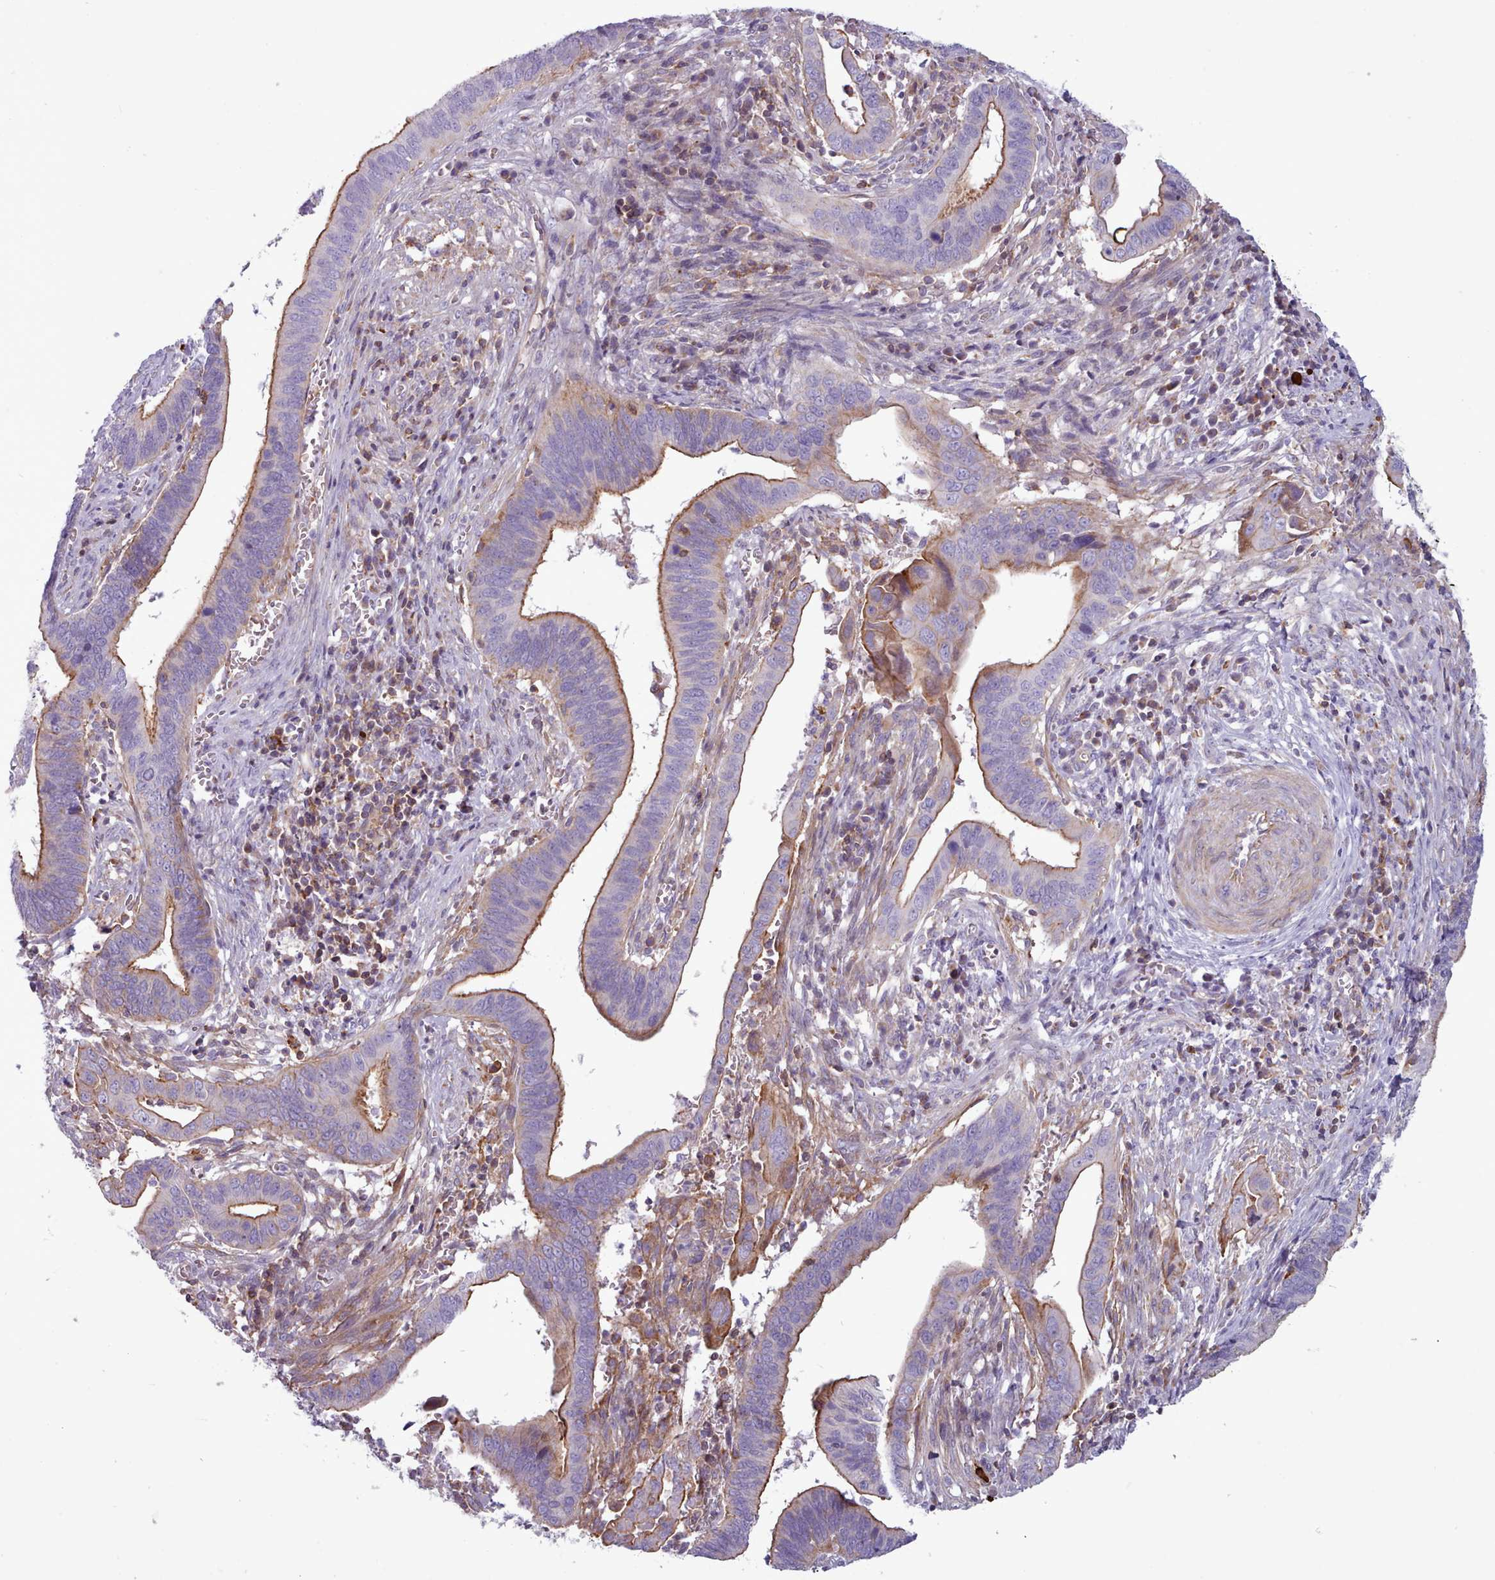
{"staining": {"intensity": "moderate", "quantity": "25%-75%", "location": "cytoplasmic/membranous"}, "tissue": "cervical cancer", "cell_type": "Tumor cells", "image_type": "cancer", "snomed": [{"axis": "morphology", "description": "Adenocarcinoma, NOS"}, {"axis": "topography", "description": "Cervix"}], "caption": "Tumor cells reveal medium levels of moderate cytoplasmic/membranous expression in about 25%-75% of cells in adenocarcinoma (cervical).", "gene": "TENT4B", "patient": {"sex": "female", "age": 42}}